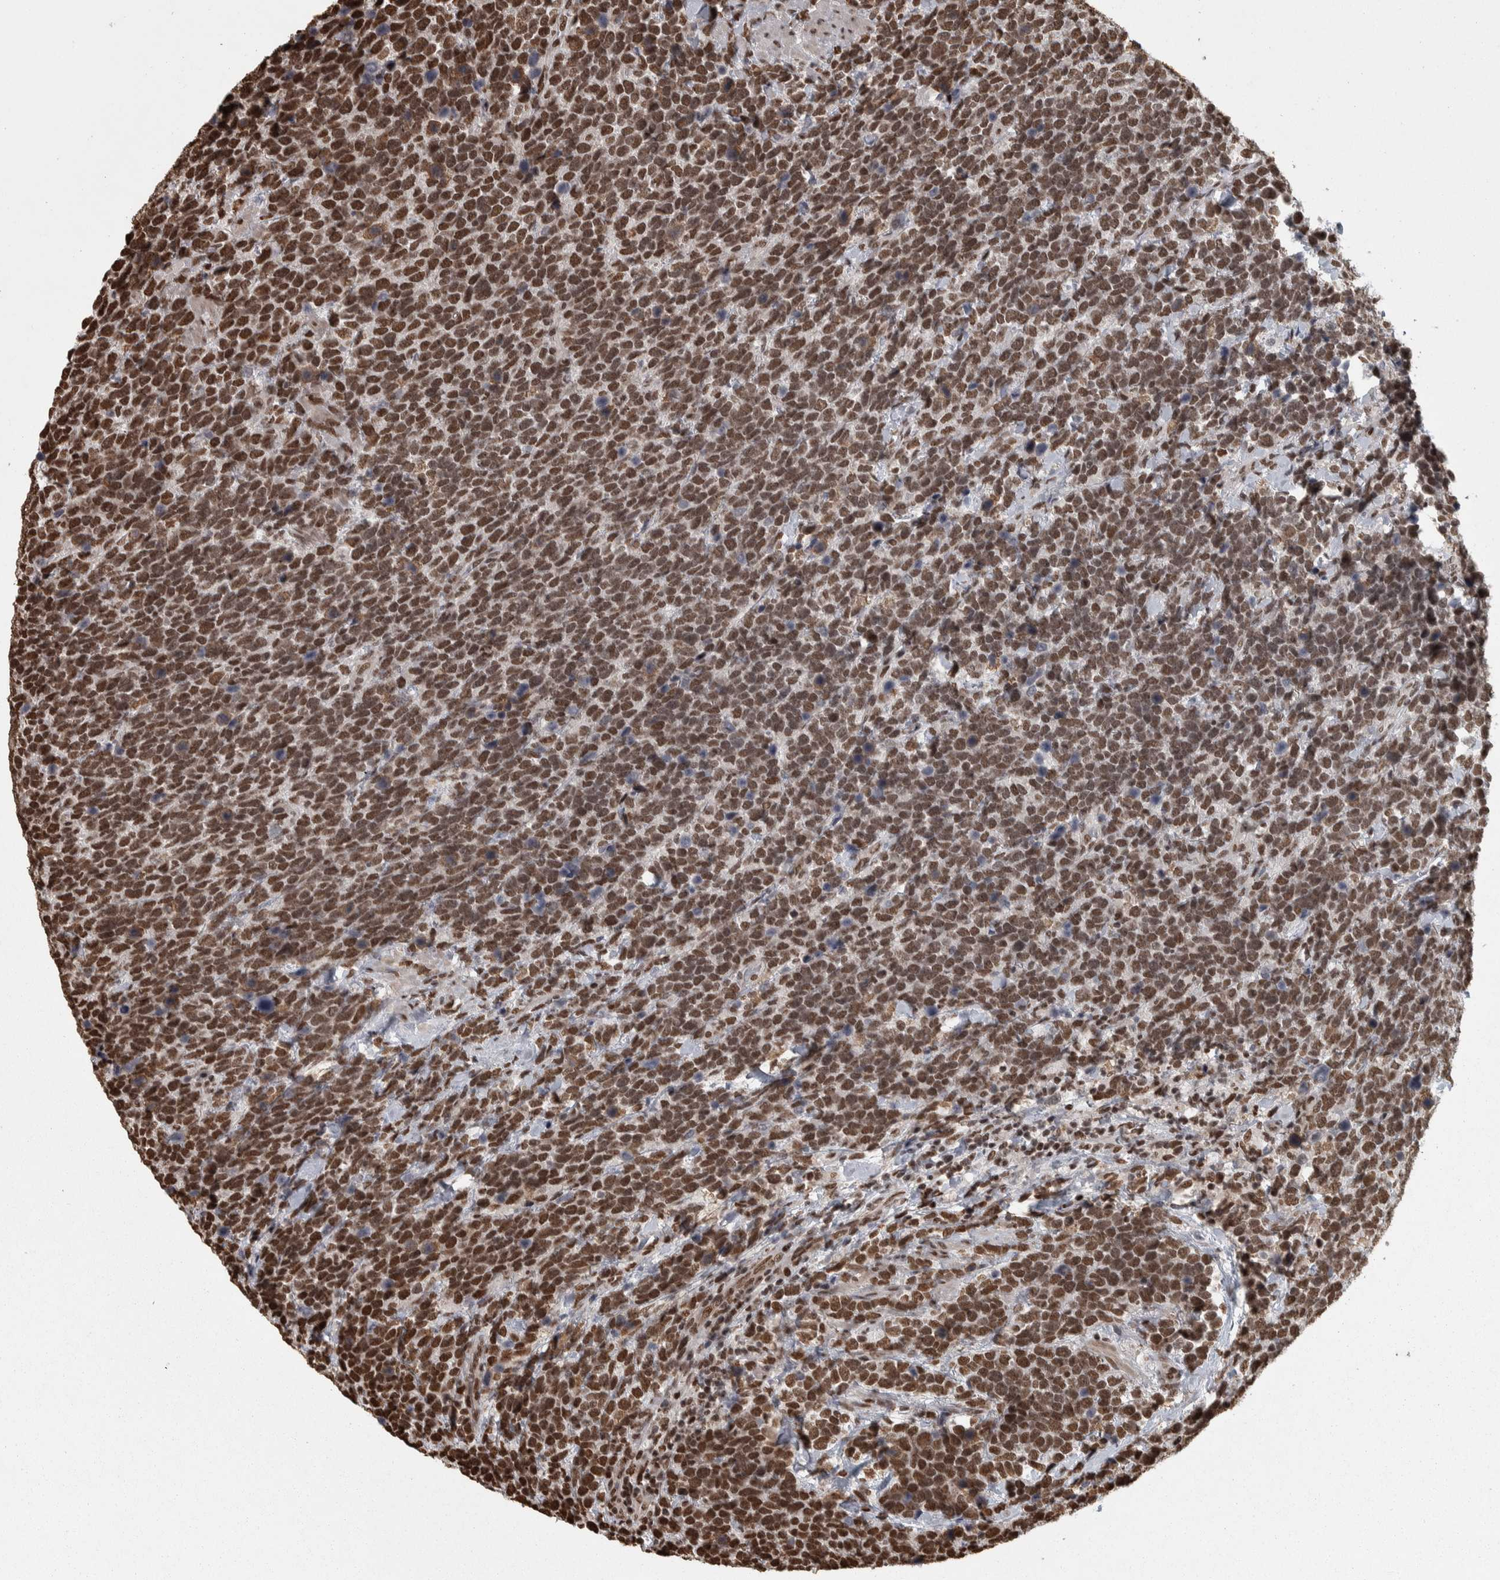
{"staining": {"intensity": "moderate", "quantity": ">75%", "location": "nuclear"}, "tissue": "urothelial cancer", "cell_type": "Tumor cells", "image_type": "cancer", "snomed": [{"axis": "morphology", "description": "Urothelial carcinoma, High grade"}, {"axis": "topography", "description": "Urinary bladder"}], "caption": "Urothelial cancer tissue displays moderate nuclear staining in approximately >75% of tumor cells, visualized by immunohistochemistry. Ihc stains the protein of interest in brown and the nuclei are stained blue.", "gene": "ZFHX4", "patient": {"sex": "female", "age": 82}}